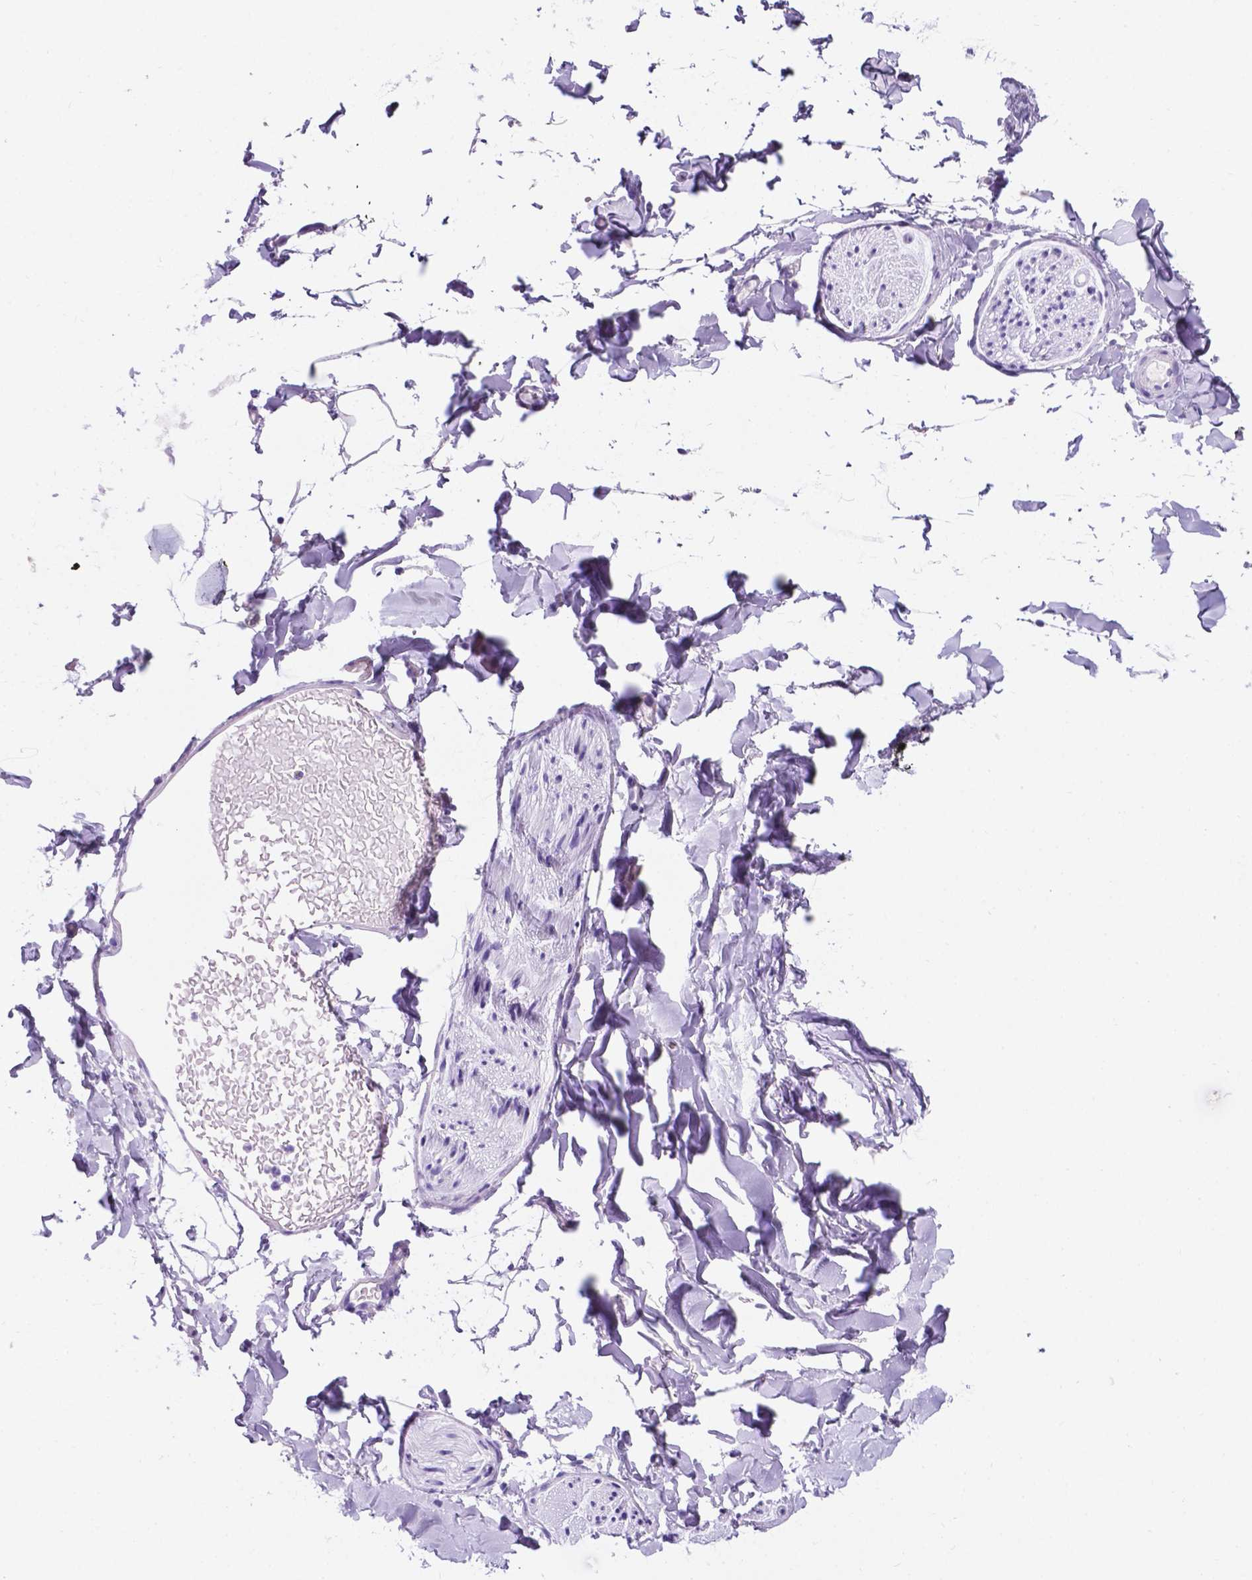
{"staining": {"intensity": "negative", "quantity": "none", "location": "none"}, "tissue": "adipose tissue", "cell_type": "Adipocytes", "image_type": "normal", "snomed": [{"axis": "morphology", "description": "Normal tissue, NOS"}, {"axis": "topography", "description": "Gallbladder"}, {"axis": "topography", "description": "Peripheral nerve tissue"}], "caption": "This micrograph is of benign adipose tissue stained with immunohistochemistry (IHC) to label a protein in brown with the nuclei are counter-stained blue. There is no expression in adipocytes. (DAB (3,3'-diaminobenzidine) immunohistochemistry visualized using brightfield microscopy, high magnification).", "gene": "C17orf107", "patient": {"sex": "female", "age": 45}}